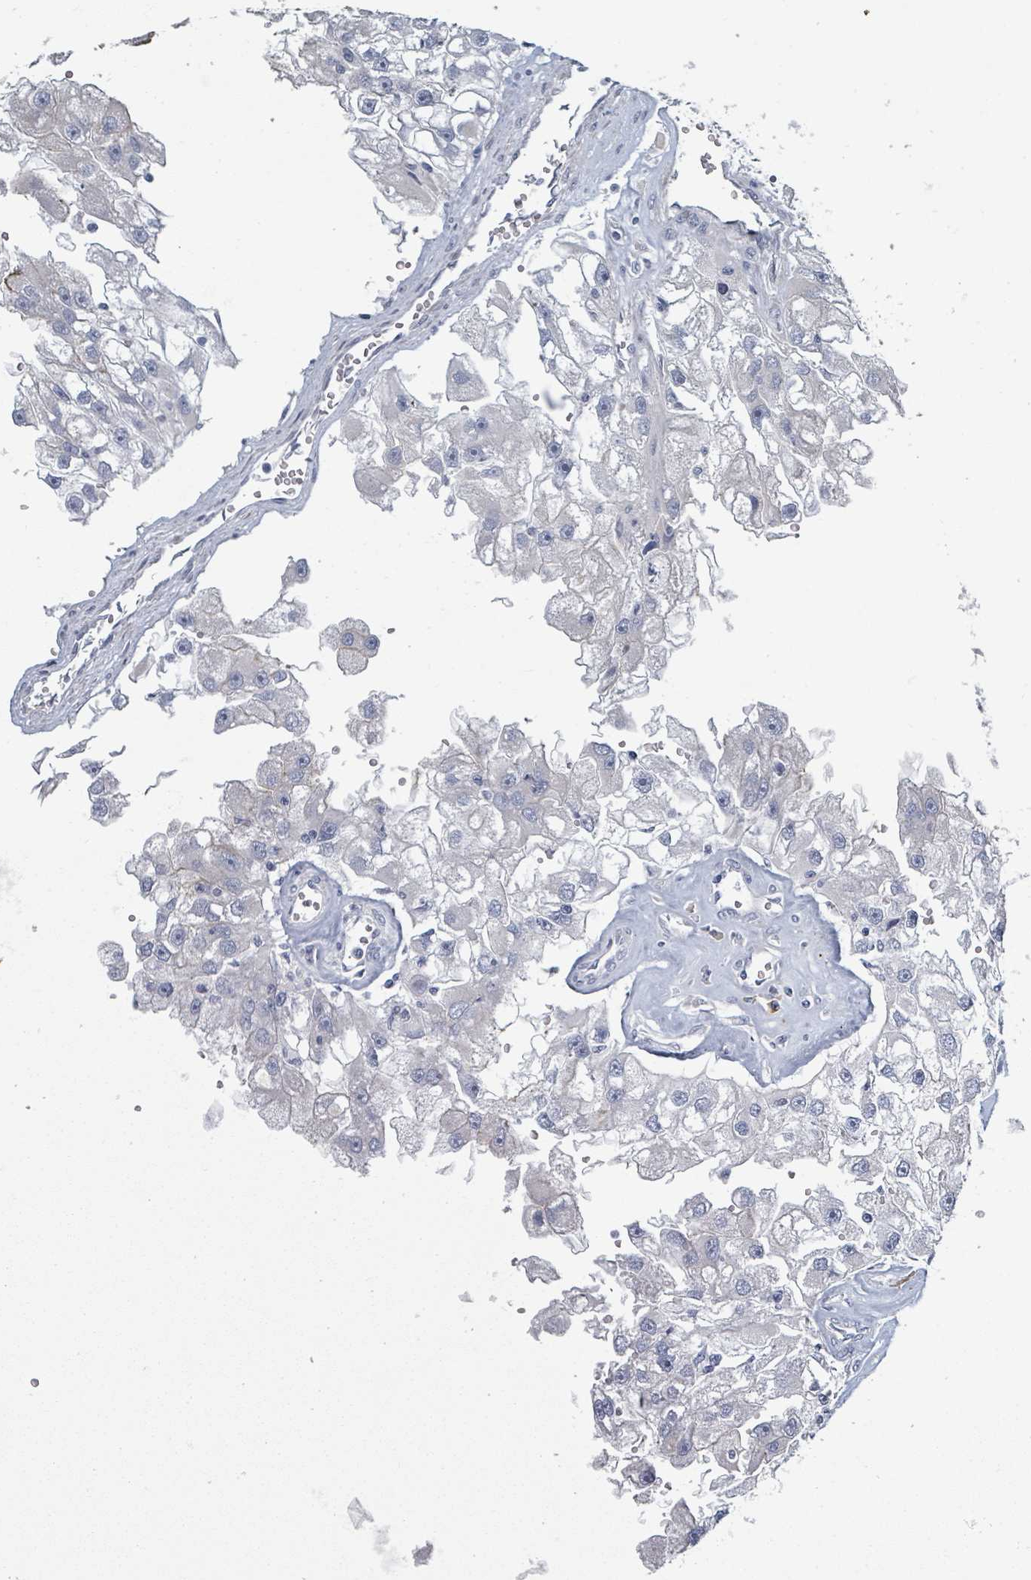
{"staining": {"intensity": "negative", "quantity": "none", "location": "none"}, "tissue": "renal cancer", "cell_type": "Tumor cells", "image_type": "cancer", "snomed": [{"axis": "morphology", "description": "Adenocarcinoma, NOS"}, {"axis": "topography", "description": "Kidney"}], "caption": "Renal adenocarcinoma was stained to show a protein in brown. There is no significant expression in tumor cells. (DAB (3,3'-diaminobenzidine) IHC with hematoxylin counter stain).", "gene": "RAB33B", "patient": {"sex": "male", "age": 63}}